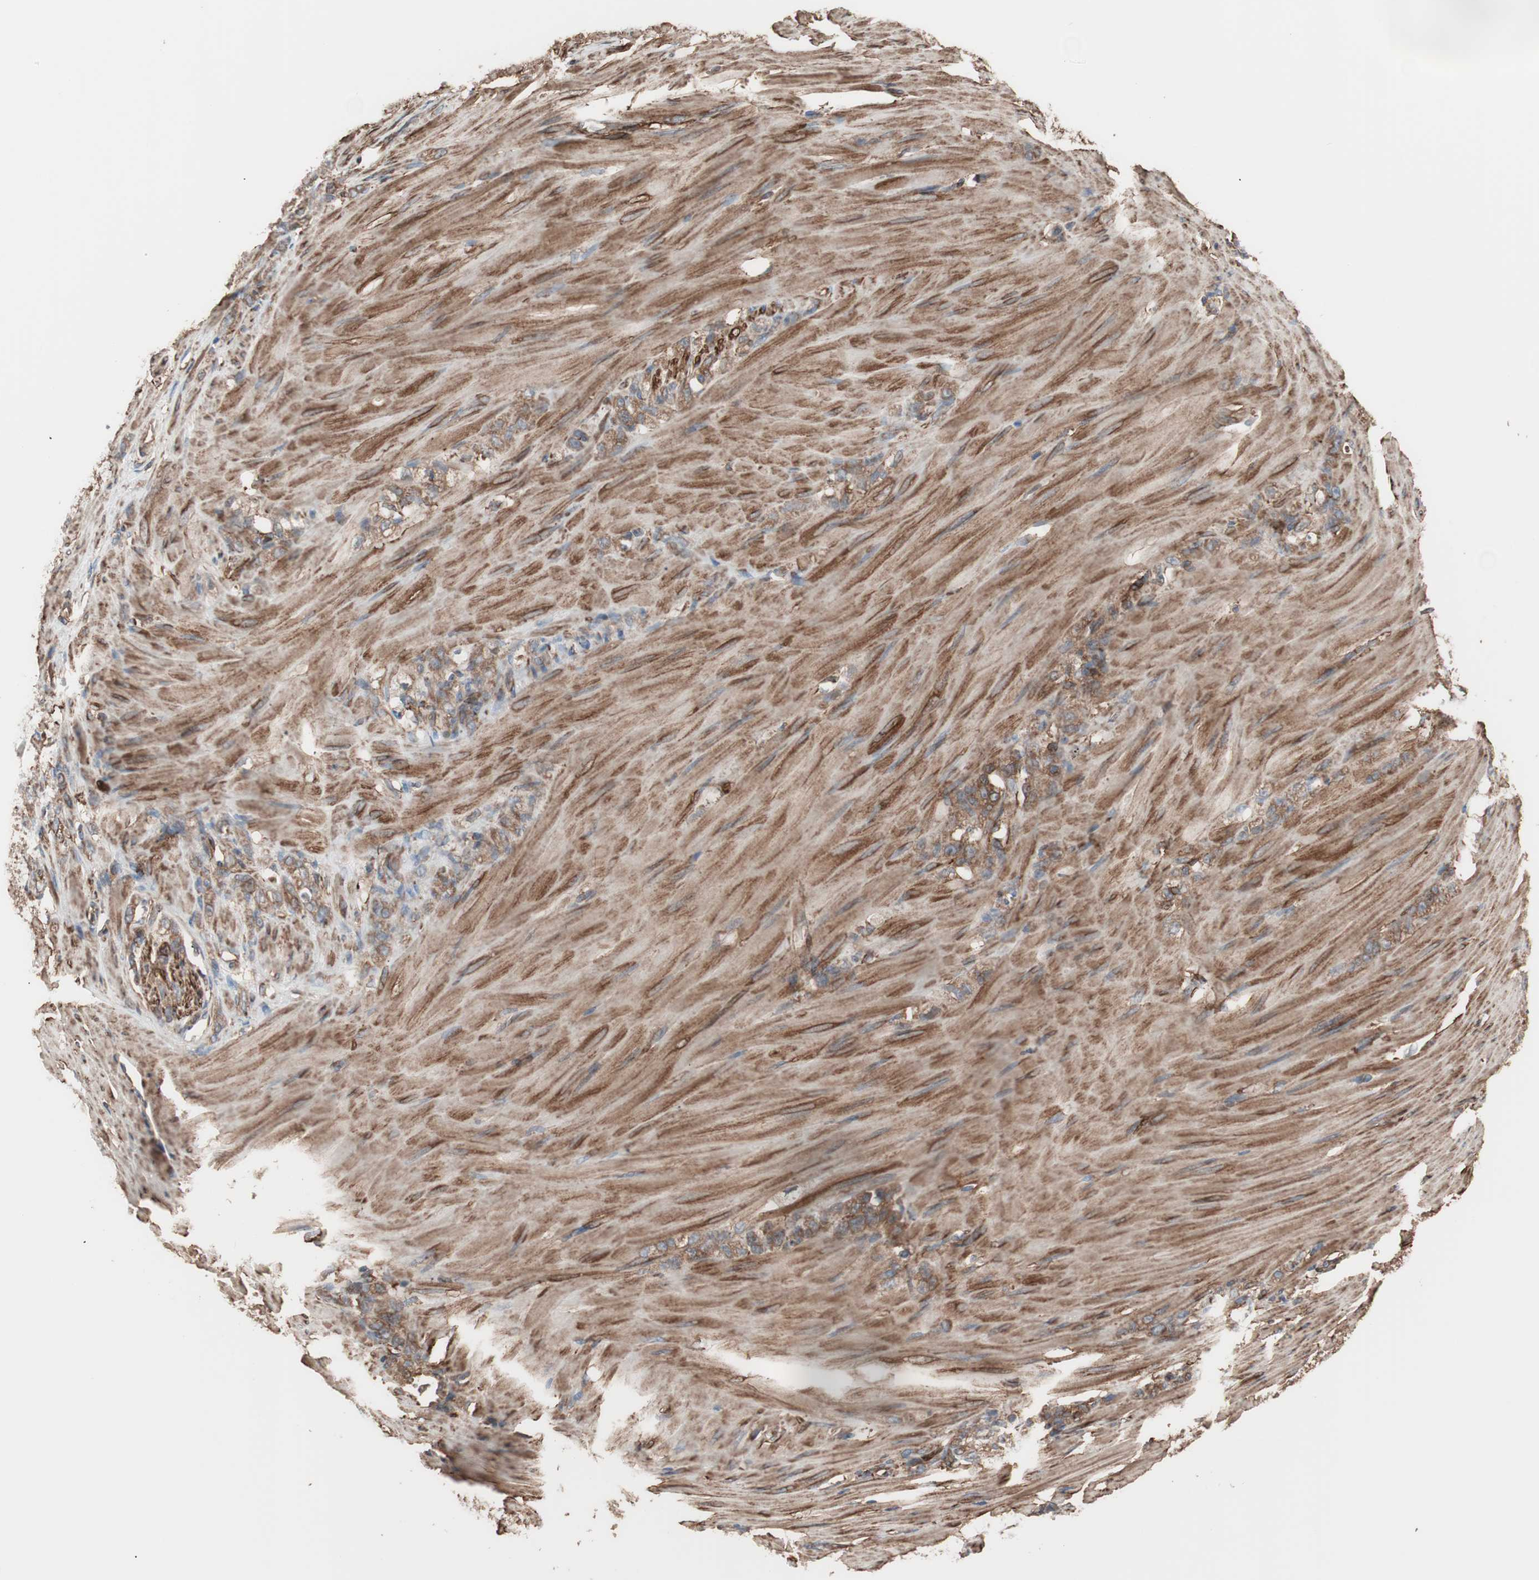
{"staining": {"intensity": "moderate", "quantity": ">75%", "location": "cytoplasmic/membranous"}, "tissue": "stomach cancer", "cell_type": "Tumor cells", "image_type": "cancer", "snomed": [{"axis": "morphology", "description": "Adenocarcinoma, NOS"}, {"axis": "topography", "description": "Stomach"}], "caption": "An immunohistochemistry (IHC) histopathology image of neoplastic tissue is shown. Protein staining in brown shows moderate cytoplasmic/membranous positivity in stomach cancer within tumor cells.", "gene": "GPSM2", "patient": {"sex": "male", "age": 82}}